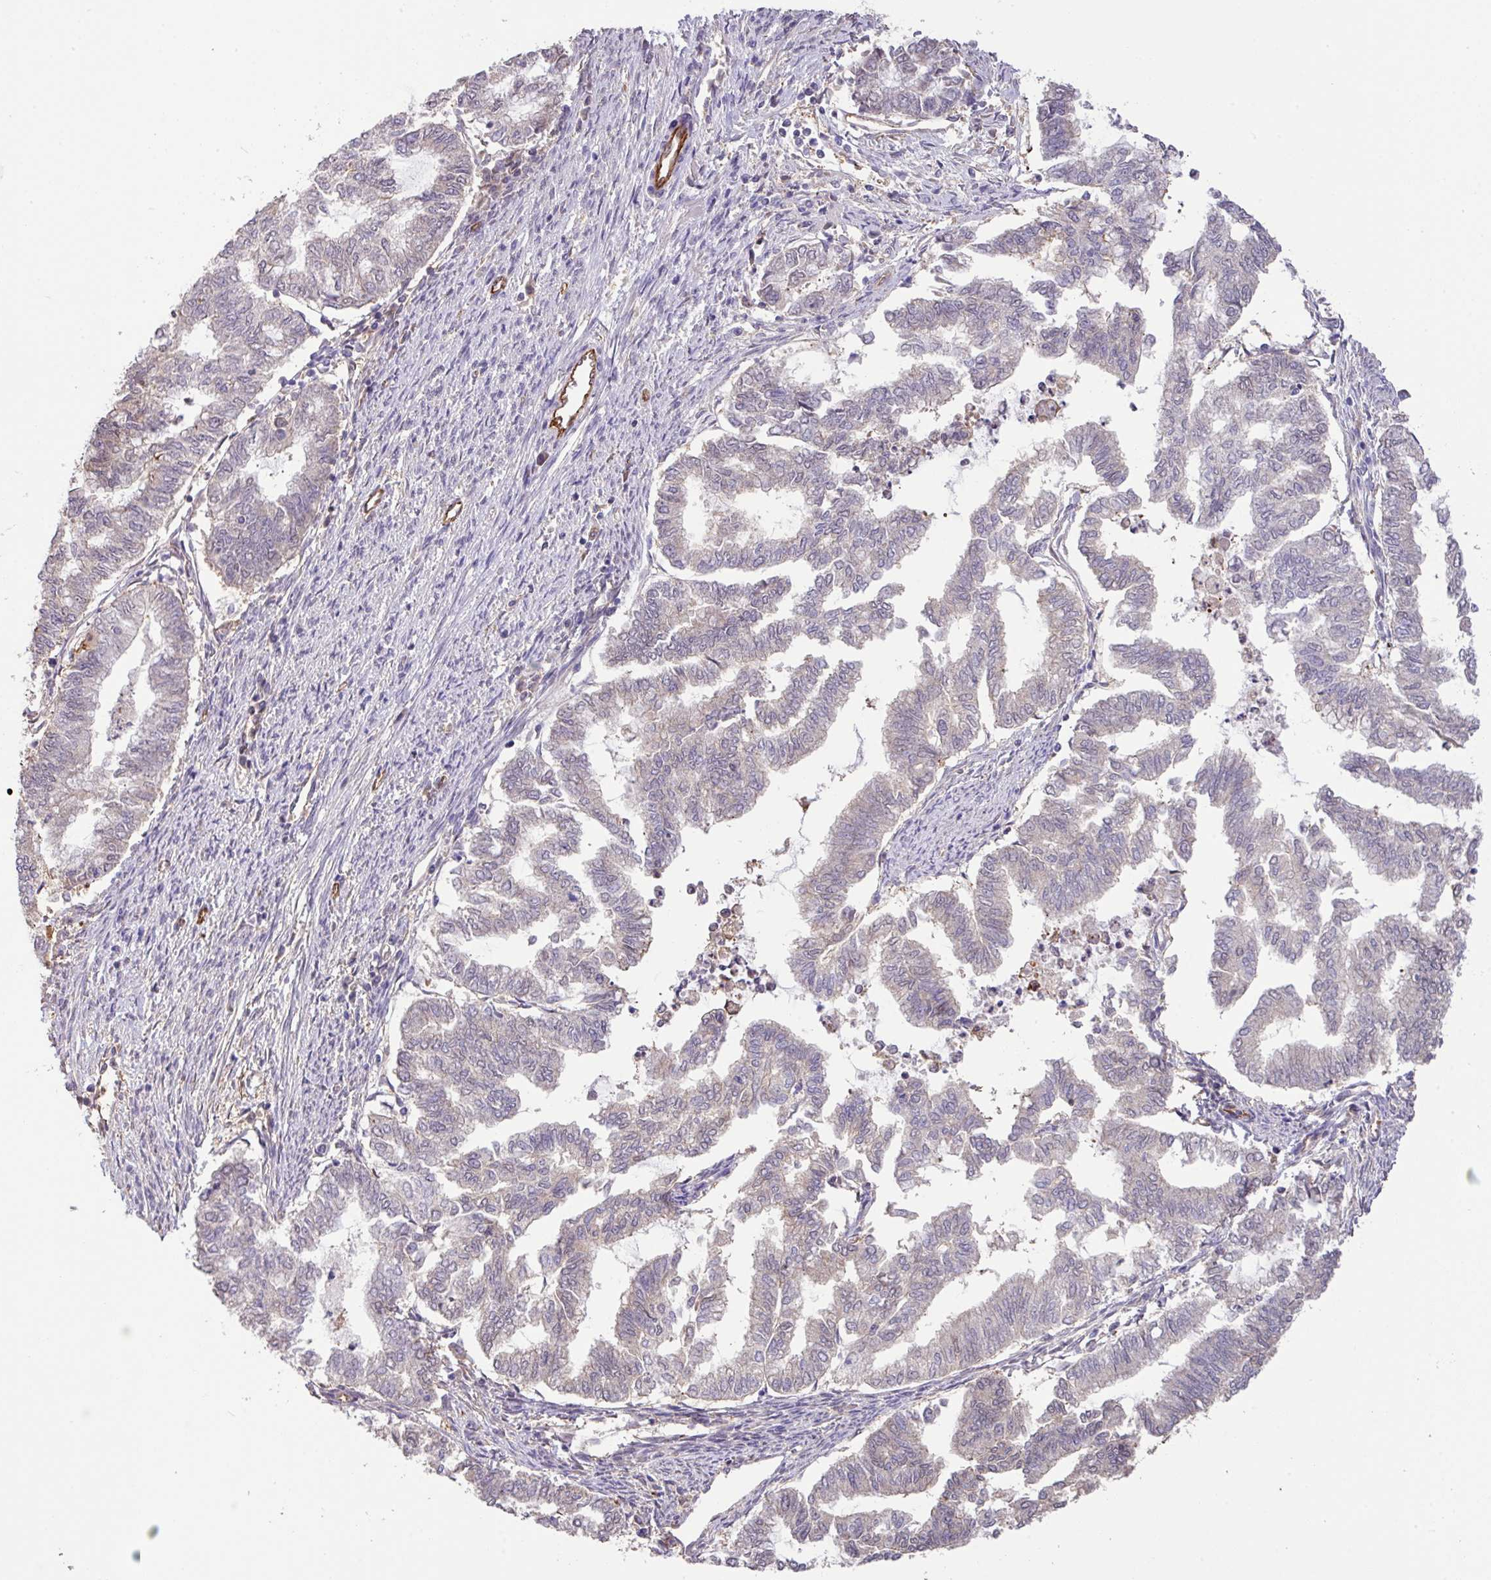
{"staining": {"intensity": "weak", "quantity": "<25%", "location": "cytoplasmic/membranous"}, "tissue": "endometrial cancer", "cell_type": "Tumor cells", "image_type": "cancer", "snomed": [{"axis": "morphology", "description": "Adenocarcinoma, NOS"}, {"axis": "topography", "description": "Endometrium"}], "caption": "The photomicrograph displays no significant staining in tumor cells of endometrial cancer.", "gene": "LRRC53", "patient": {"sex": "female", "age": 79}}